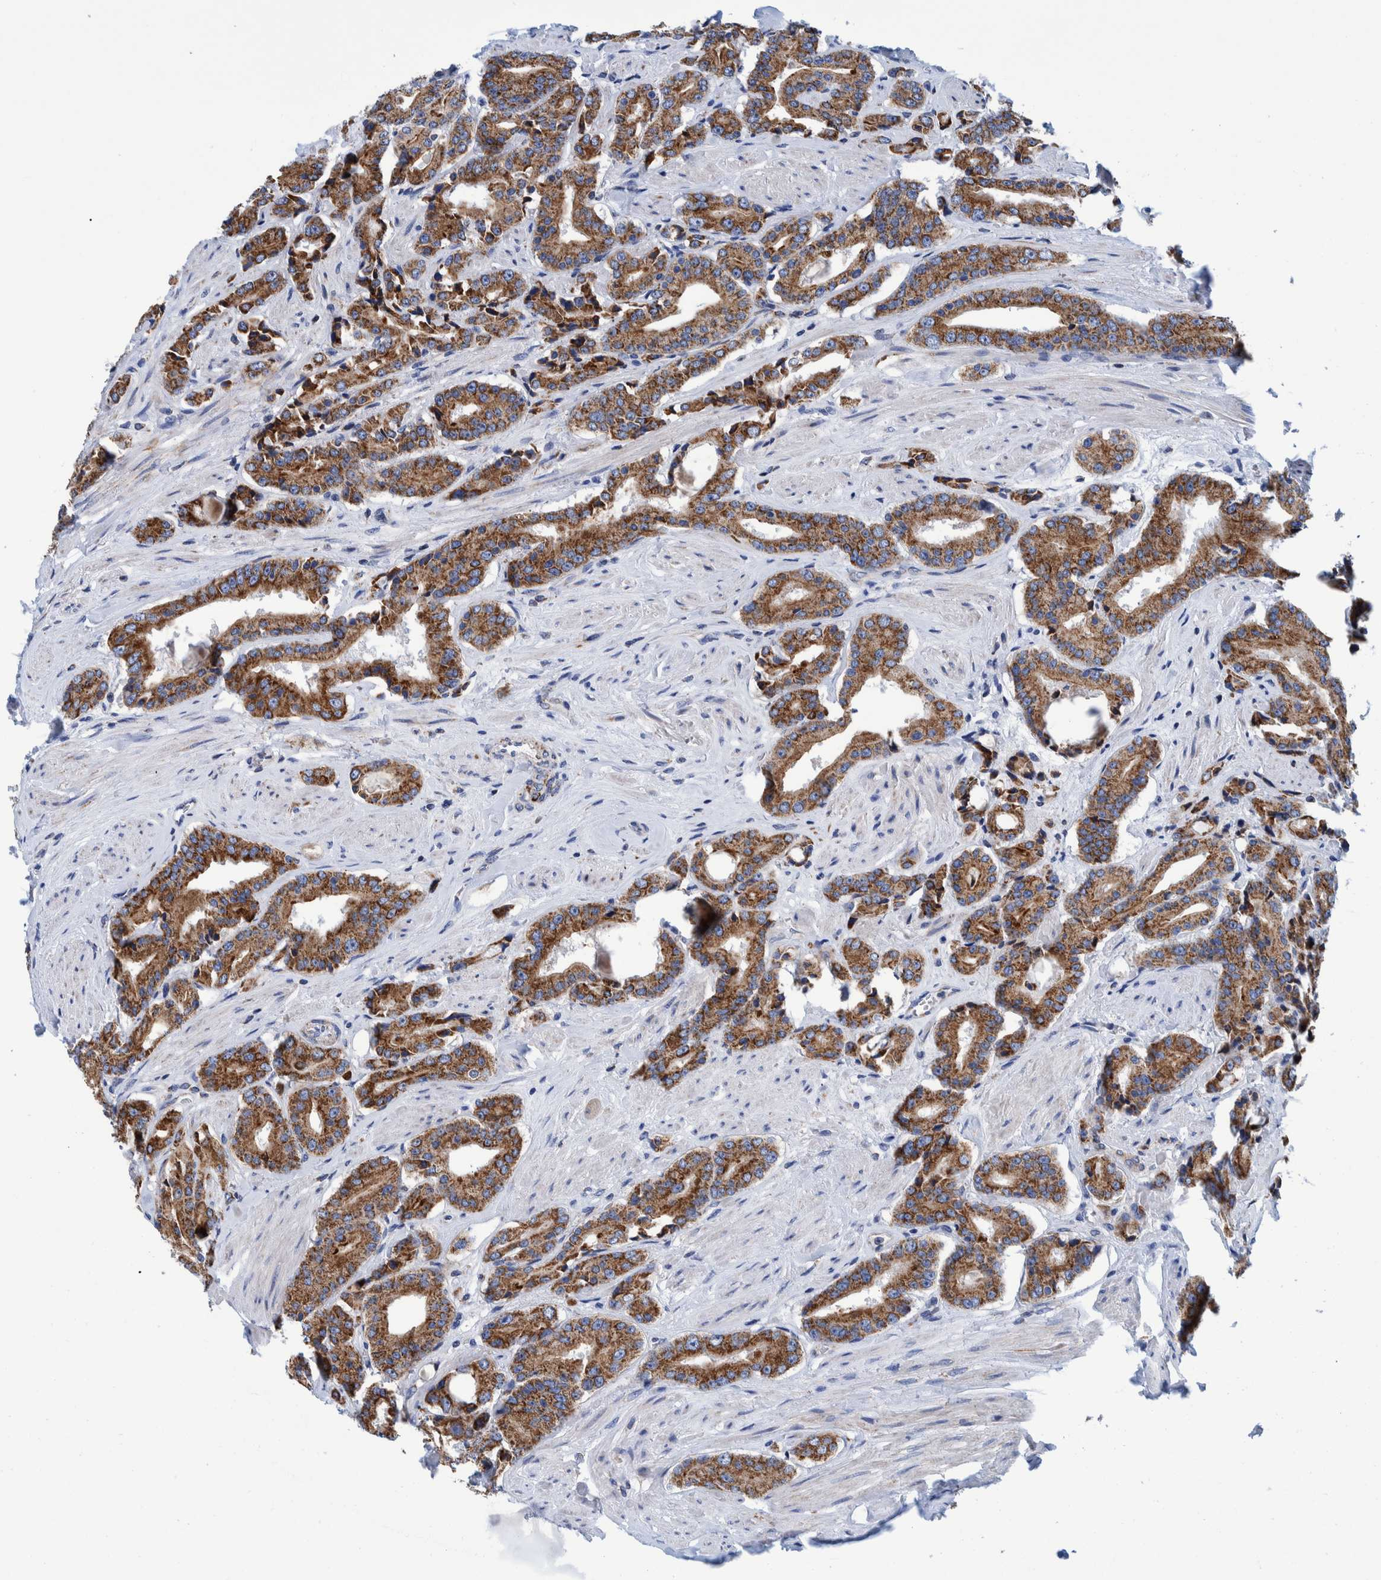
{"staining": {"intensity": "strong", "quantity": ">75%", "location": "cytoplasmic/membranous"}, "tissue": "prostate cancer", "cell_type": "Tumor cells", "image_type": "cancer", "snomed": [{"axis": "morphology", "description": "Adenocarcinoma, High grade"}, {"axis": "topography", "description": "Prostate"}], "caption": "The photomicrograph displays a brown stain indicating the presence of a protein in the cytoplasmic/membranous of tumor cells in adenocarcinoma (high-grade) (prostate). (IHC, brightfield microscopy, high magnification).", "gene": "BZW2", "patient": {"sex": "male", "age": 71}}